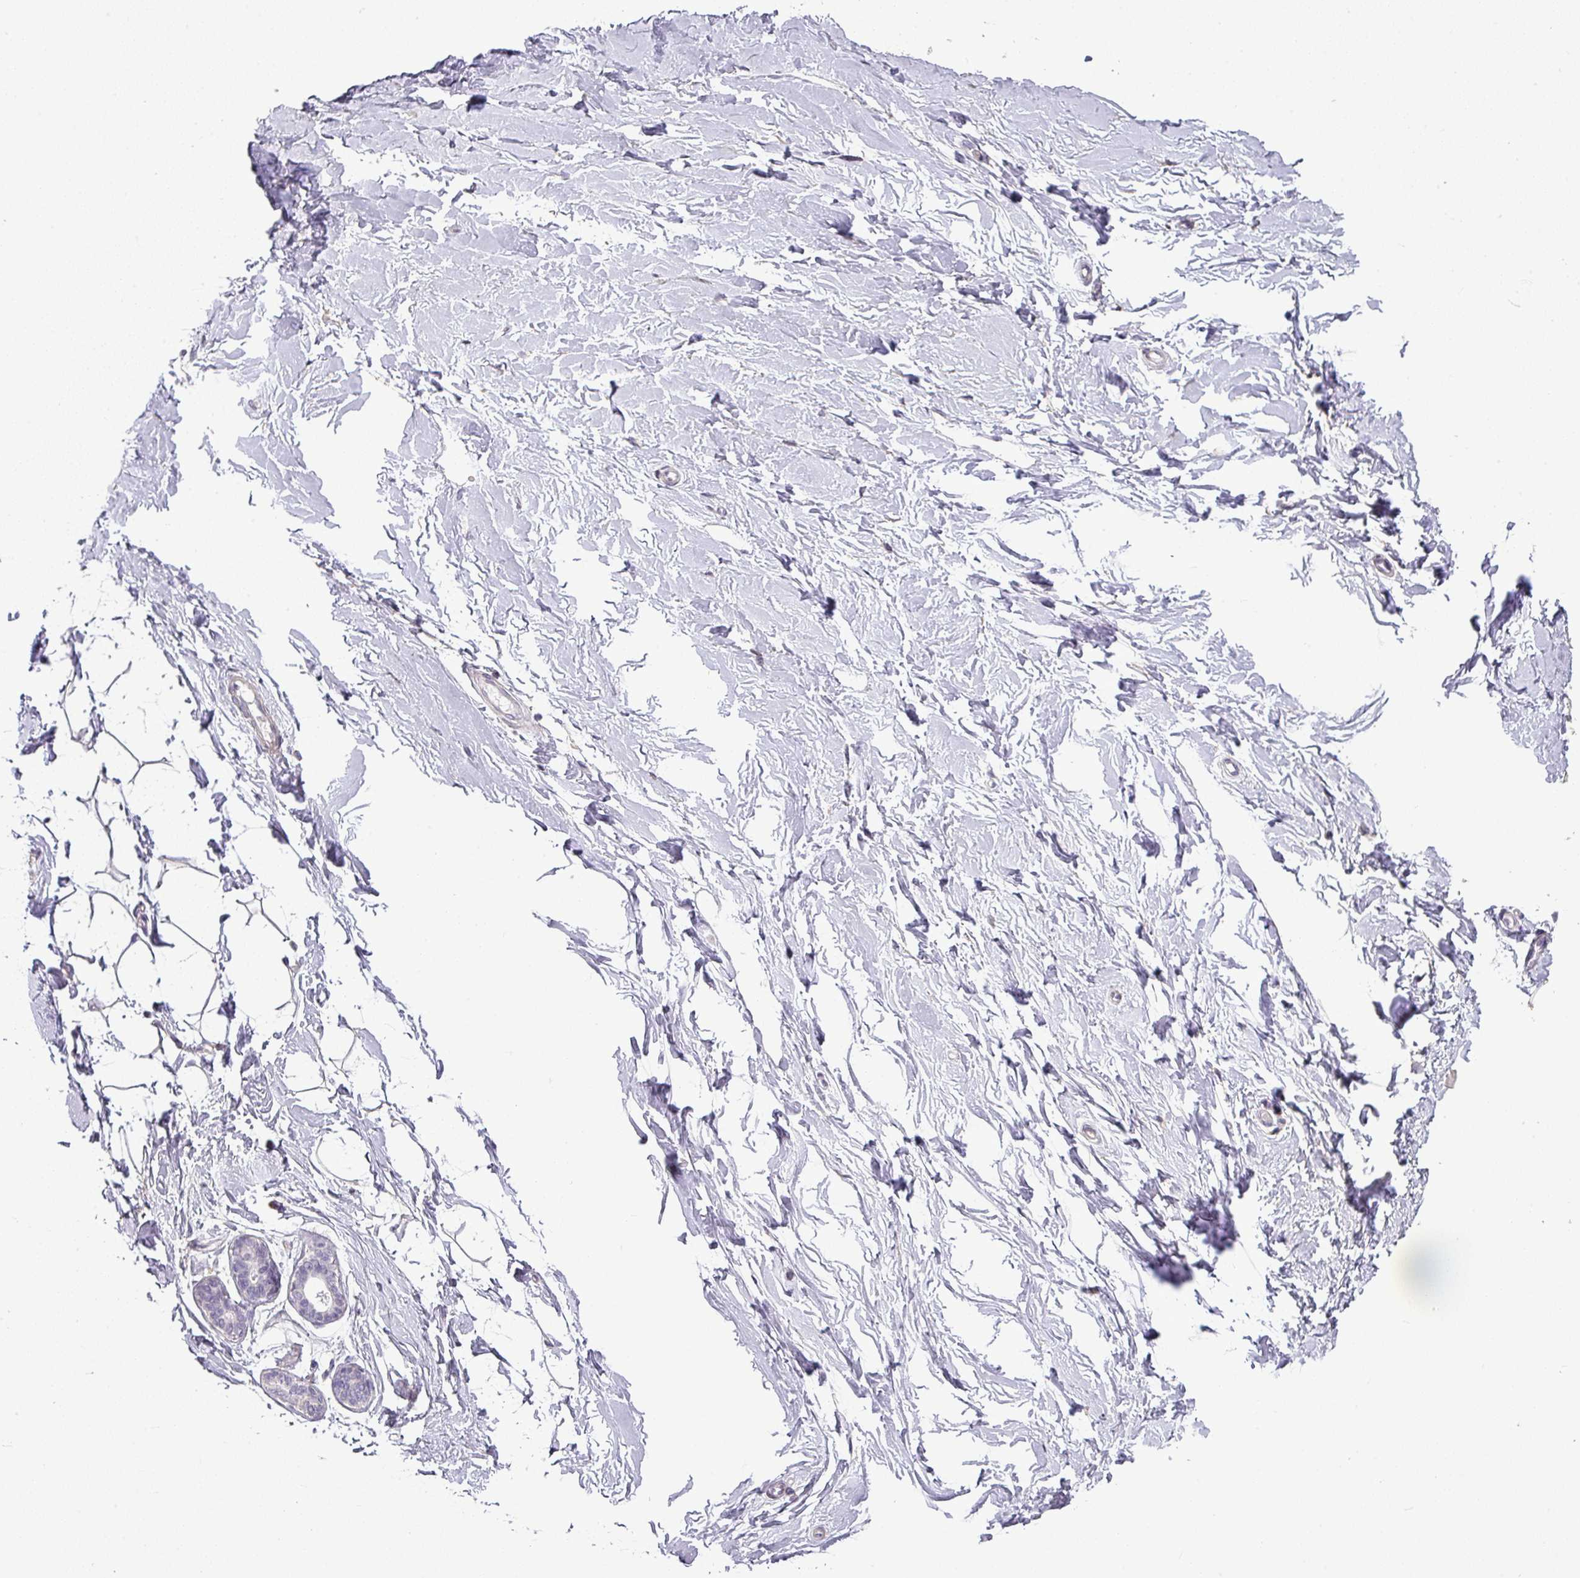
{"staining": {"intensity": "negative", "quantity": "none", "location": "none"}, "tissue": "breast", "cell_type": "Adipocytes", "image_type": "normal", "snomed": [{"axis": "morphology", "description": "Normal tissue, NOS"}, {"axis": "topography", "description": "Breast"}], "caption": "This histopathology image is of unremarkable breast stained with immunohistochemistry to label a protein in brown with the nuclei are counter-stained blue. There is no expression in adipocytes. (Stains: DAB IHC with hematoxylin counter stain, Microscopy: brightfield microscopy at high magnification).", "gene": "LY9", "patient": {"sex": "female", "age": 23}}